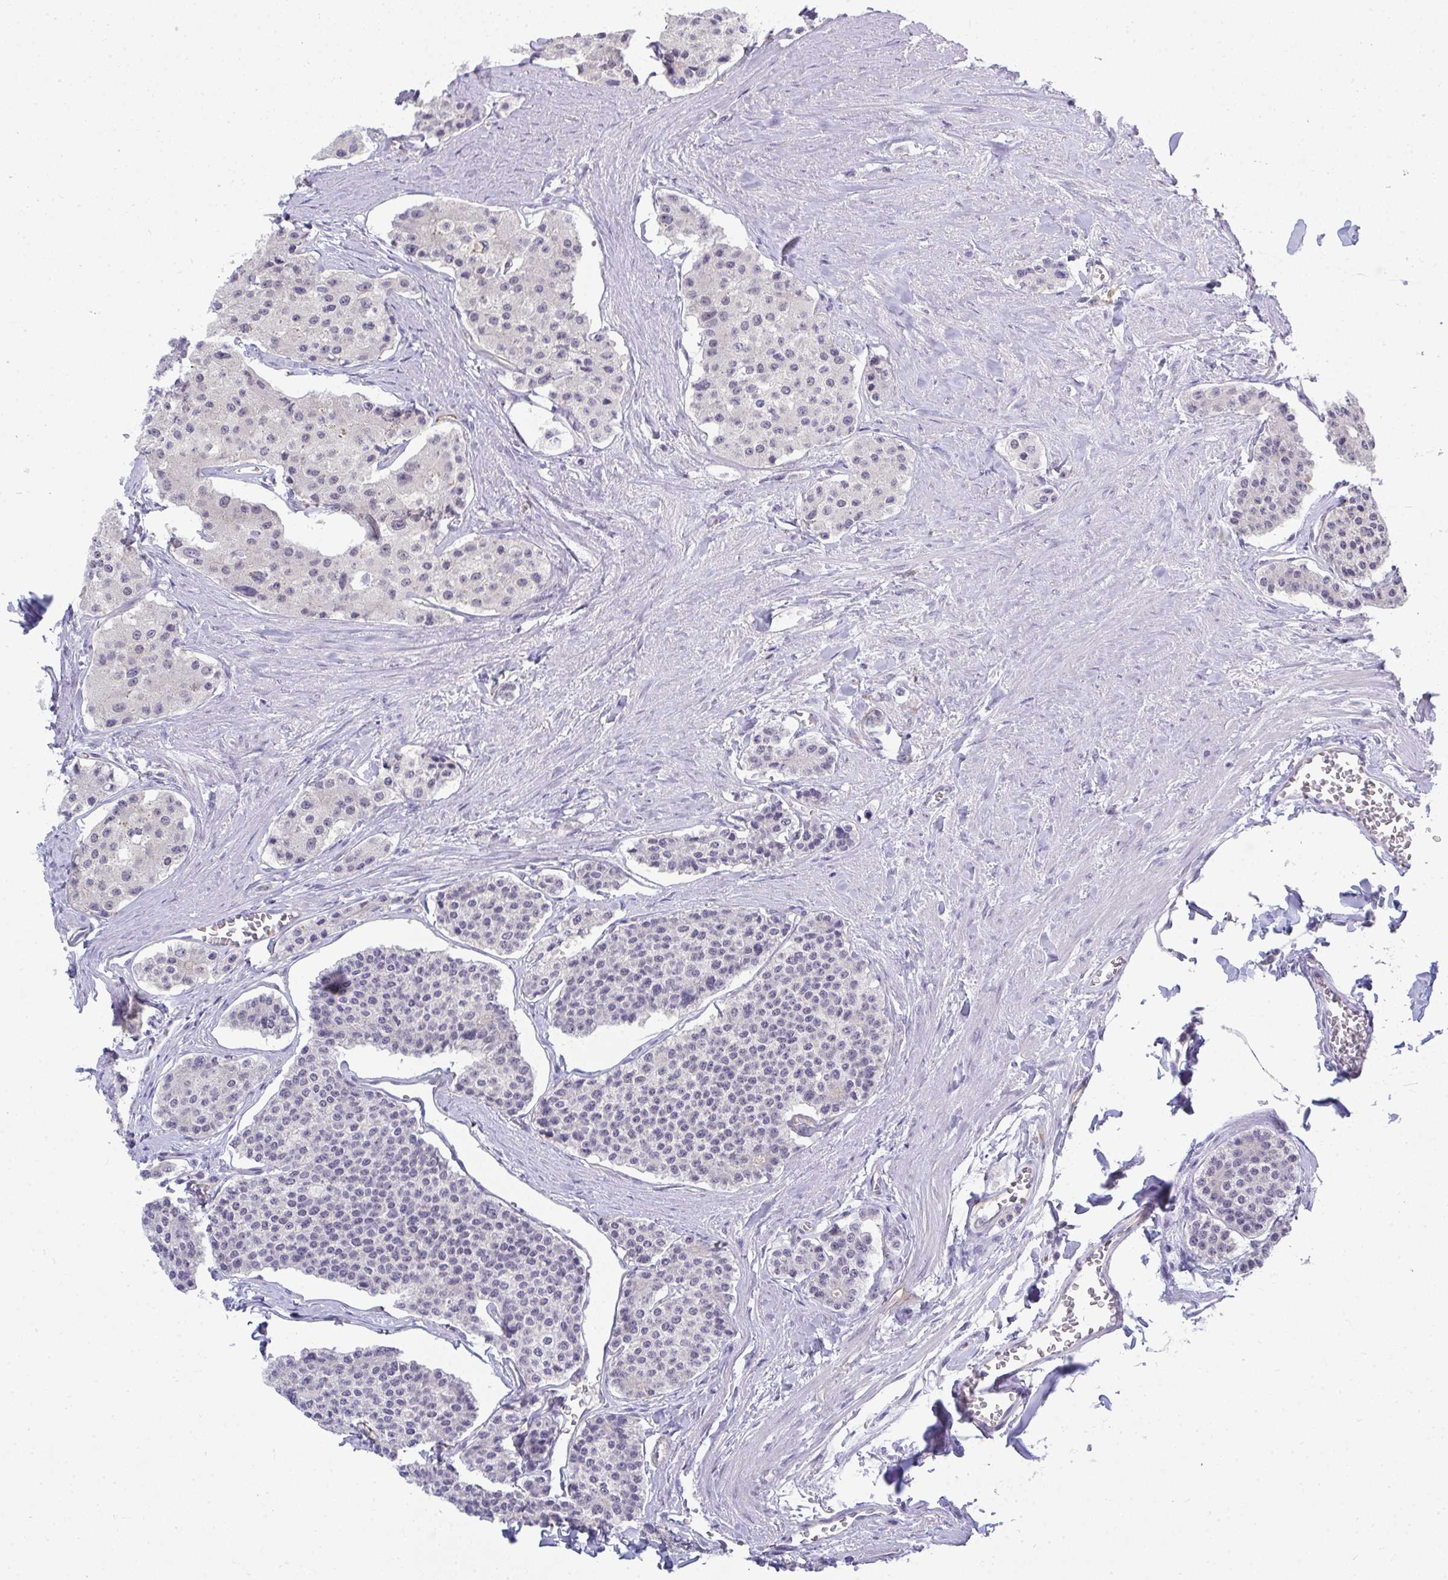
{"staining": {"intensity": "negative", "quantity": "none", "location": "none"}, "tissue": "carcinoid", "cell_type": "Tumor cells", "image_type": "cancer", "snomed": [{"axis": "morphology", "description": "Carcinoid, malignant, NOS"}, {"axis": "topography", "description": "Small intestine"}], "caption": "This is a photomicrograph of immunohistochemistry staining of carcinoid, which shows no positivity in tumor cells.", "gene": "TMEM82", "patient": {"sex": "female", "age": 65}}